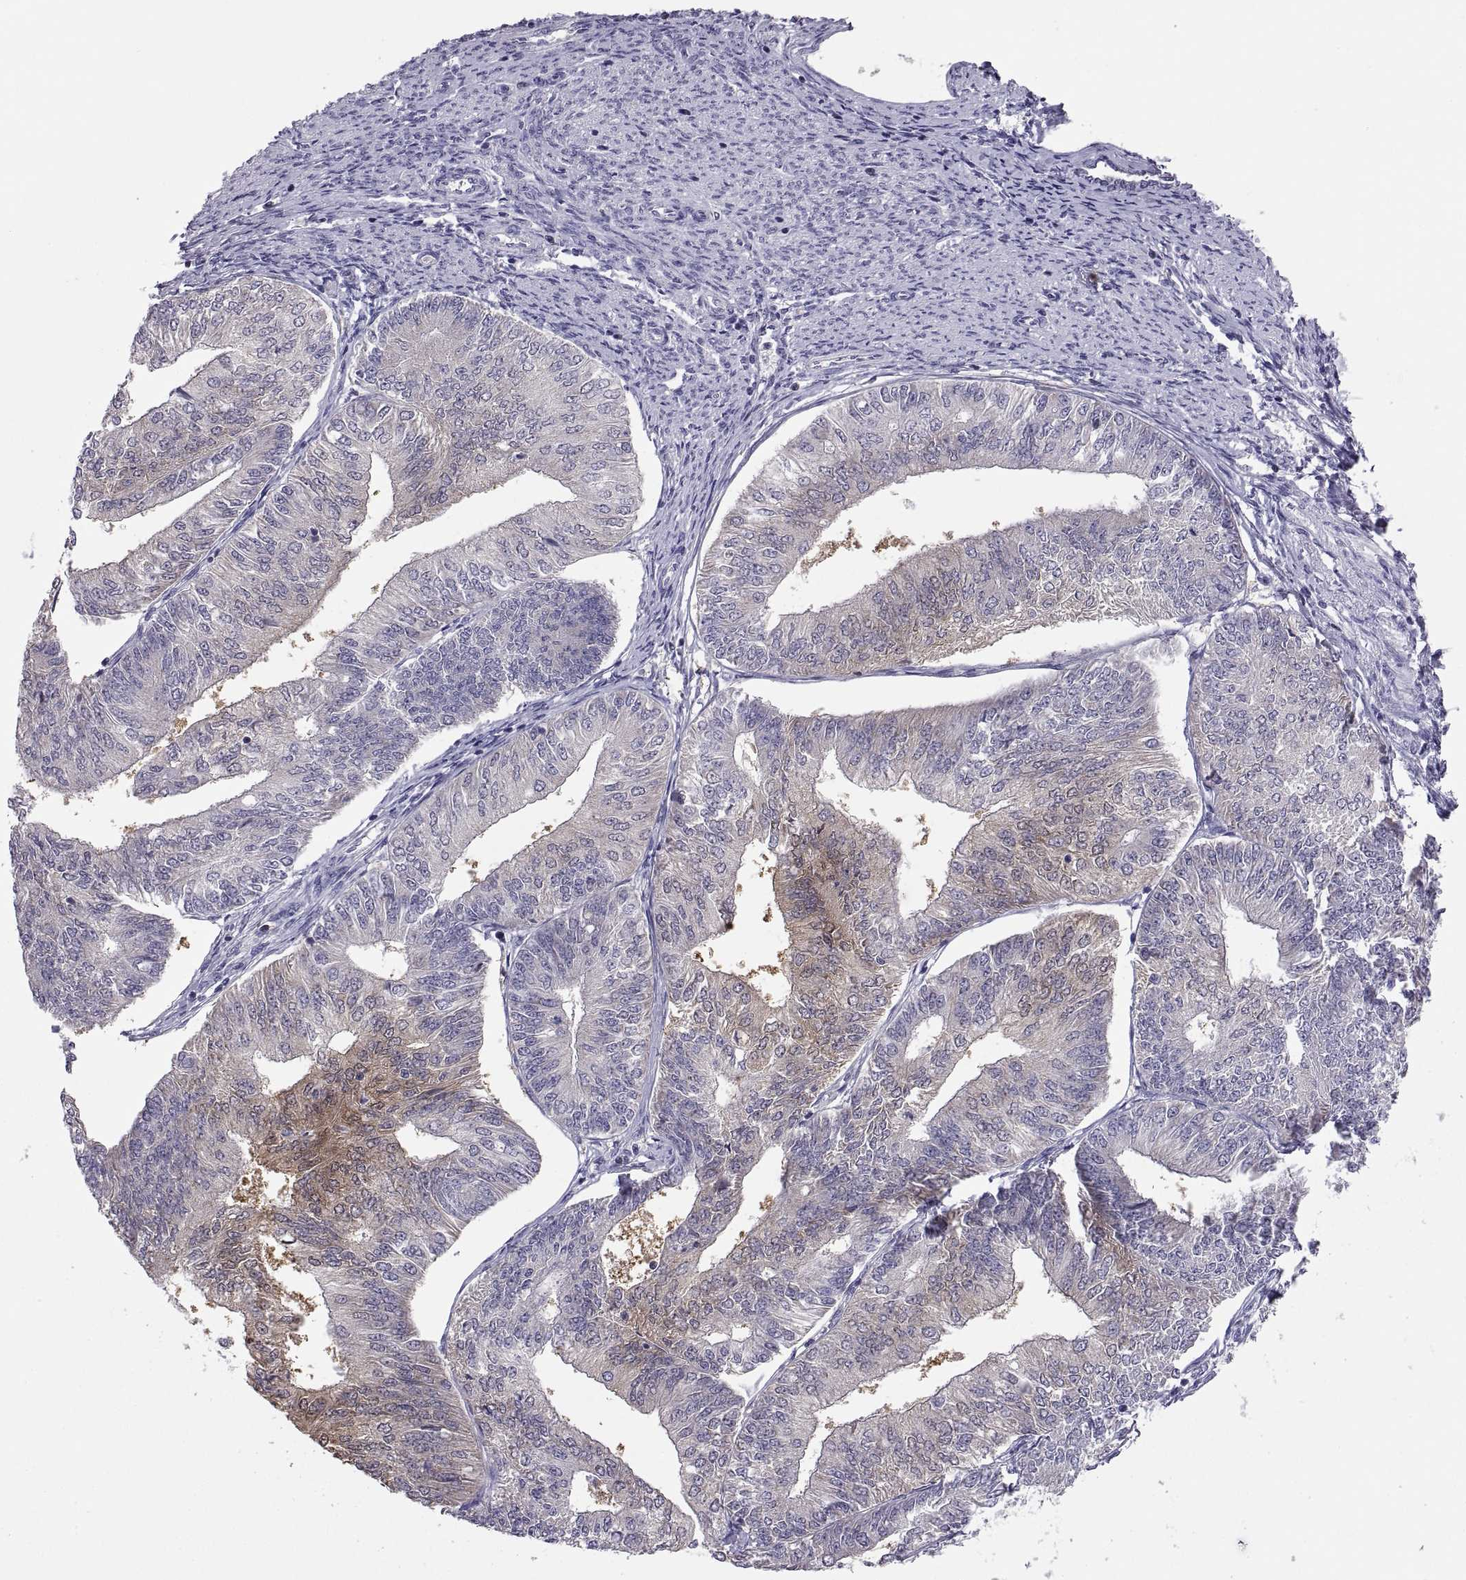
{"staining": {"intensity": "weak", "quantity": "<25%", "location": "cytoplasmic/membranous"}, "tissue": "endometrial cancer", "cell_type": "Tumor cells", "image_type": "cancer", "snomed": [{"axis": "morphology", "description": "Adenocarcinoma, NOS"}, {"axis": "topography", "description": "Endometrium"}], "caption": "A histopathology image of adenocarcinoma (endometrial) stained for a protein reveals no brown staining in tumor cells.", "gene": "FGF9", "patient": {"sex": "female", "age": 58}}